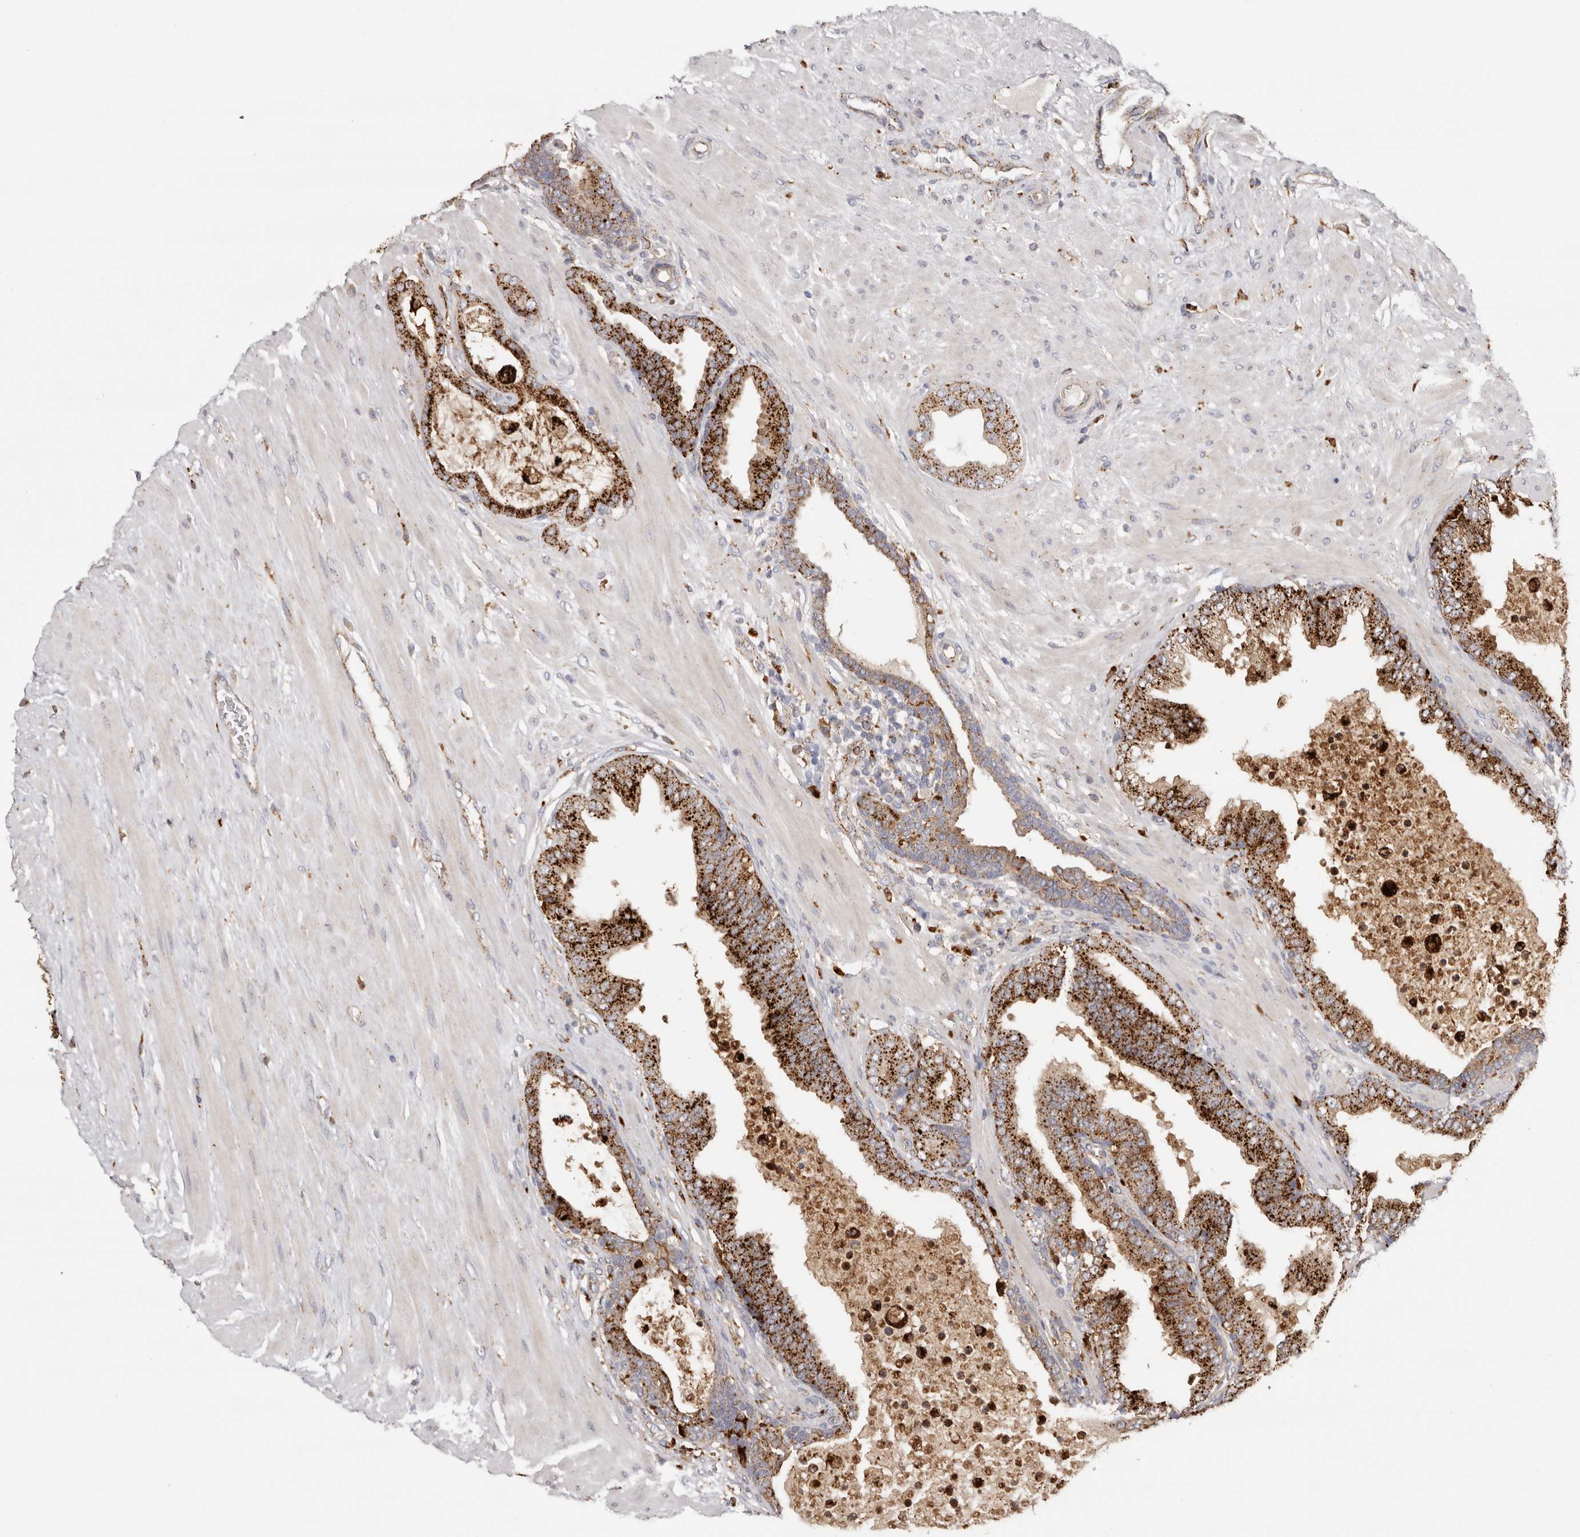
{"staining": {"intensity": "strong", "quantity": ">75%", "location": "cytoplasmic/membranous"}, "tissue": "prostate cancer", "cell_type": "Tumor cells", "image_type": "cancer", "snomed": [{"axis": "morphology", "description": "Adenocarcinoma, Low grade"}, {"axis": "topography", "description": "Prostate"}], "caption": "Immunohistochemistry (IHC) of prostate cancer displays high levels of strong cytoplasmic/membranous positivity in about >75% of tumor cells. (DAB (3,3'-diaminobenzidine) = brown stain, brightfield microscopy at high magnification).", "gene": "GRN", "patient": {"sex": "male", "age": 63}}